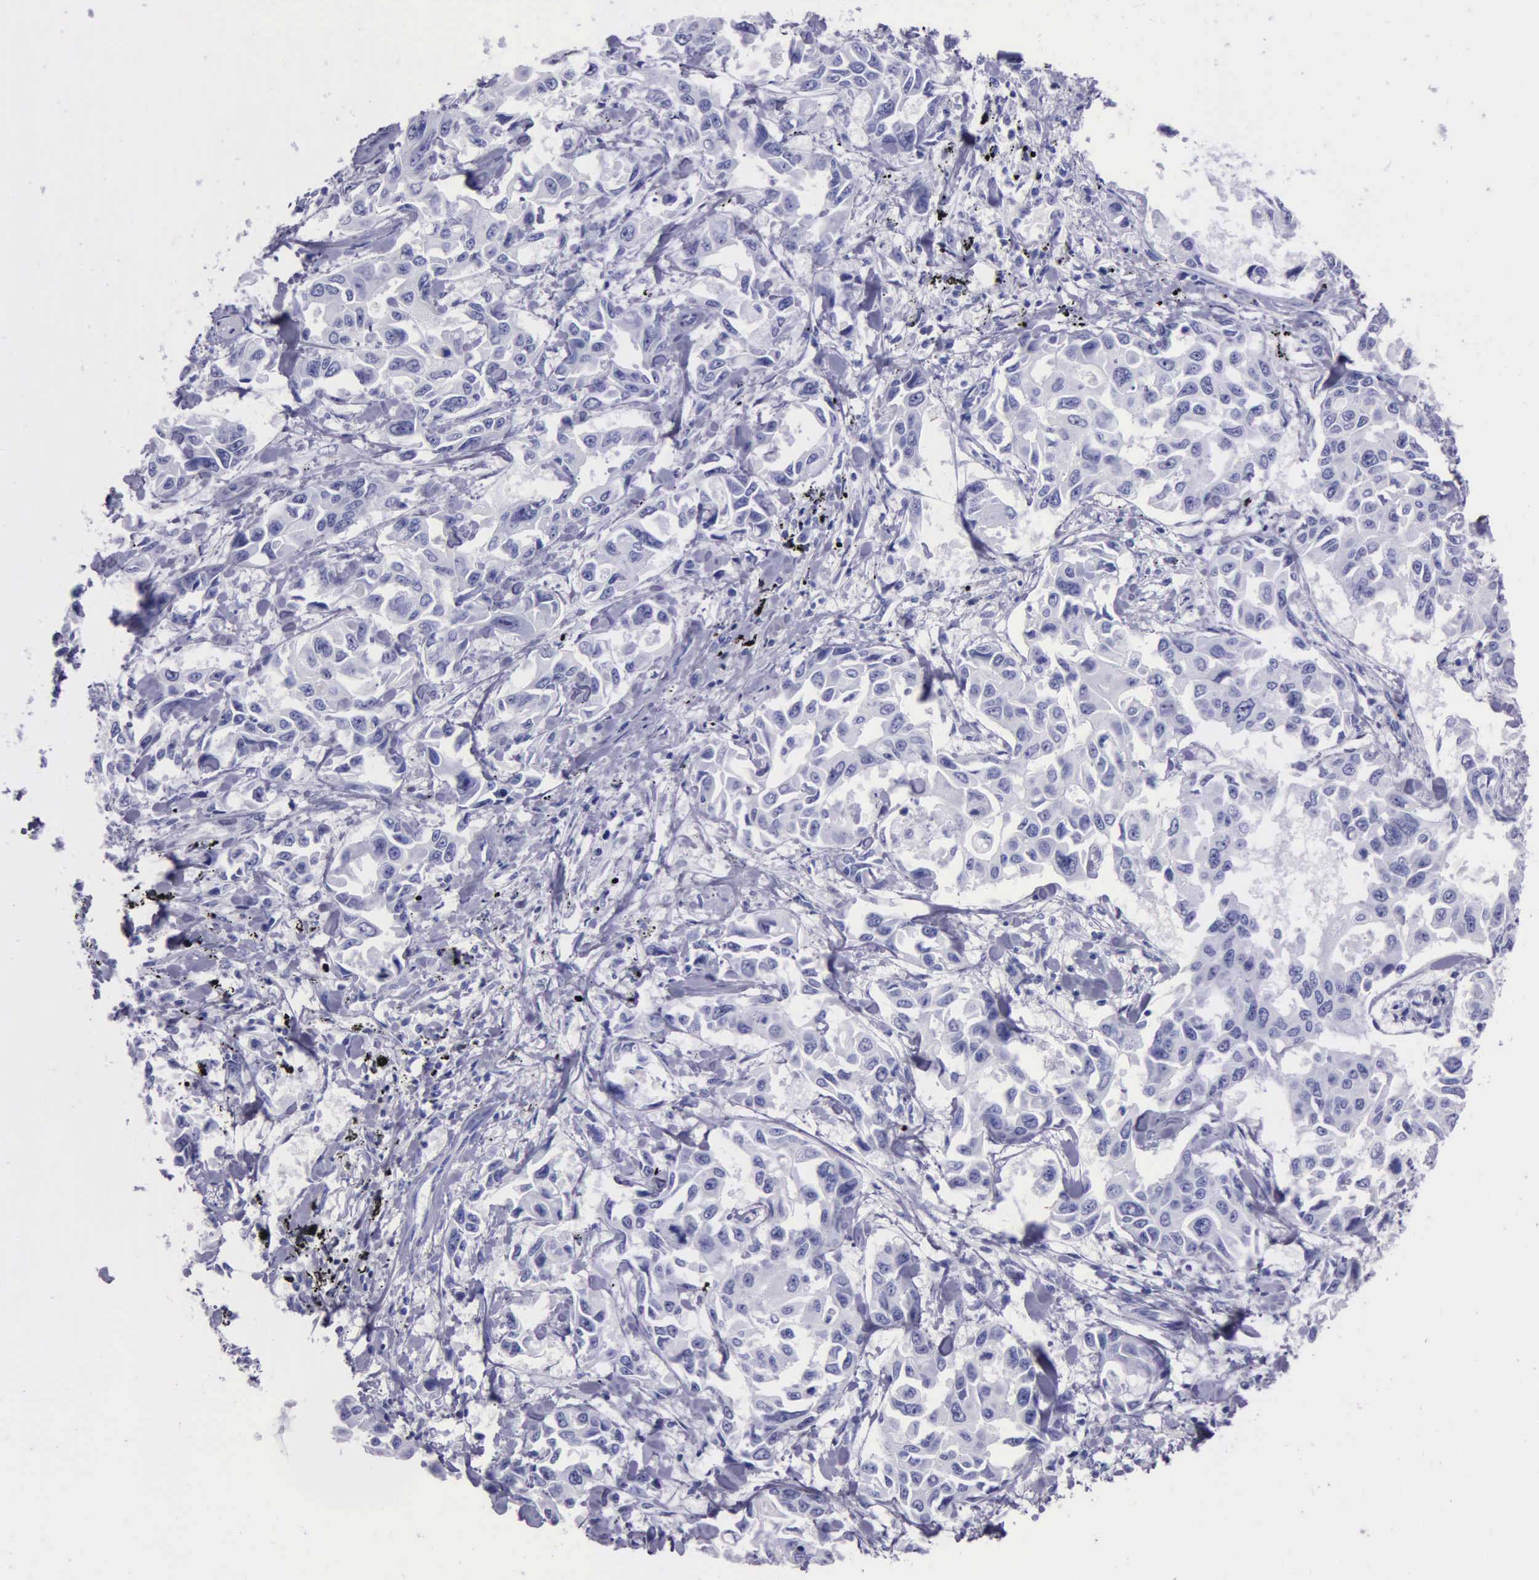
{"staining": {"intensity": "negative", "quantity": "none", "location": "none"}, "tissue": "lung cancer", "cell_type": "Tumor cells", "image_type": "cancer", "snomed": [{"axis": "morphology", "description": "Adenocarcinoma, NOS"}, {"axis": "topography", "description": "Lung"}], "caption": "Immunohistochemistry (IHC) of human lung cancer displays no expression in tumor cells.", "gene": "KLK3", "patient": {"sex": "male", "age": 64}}